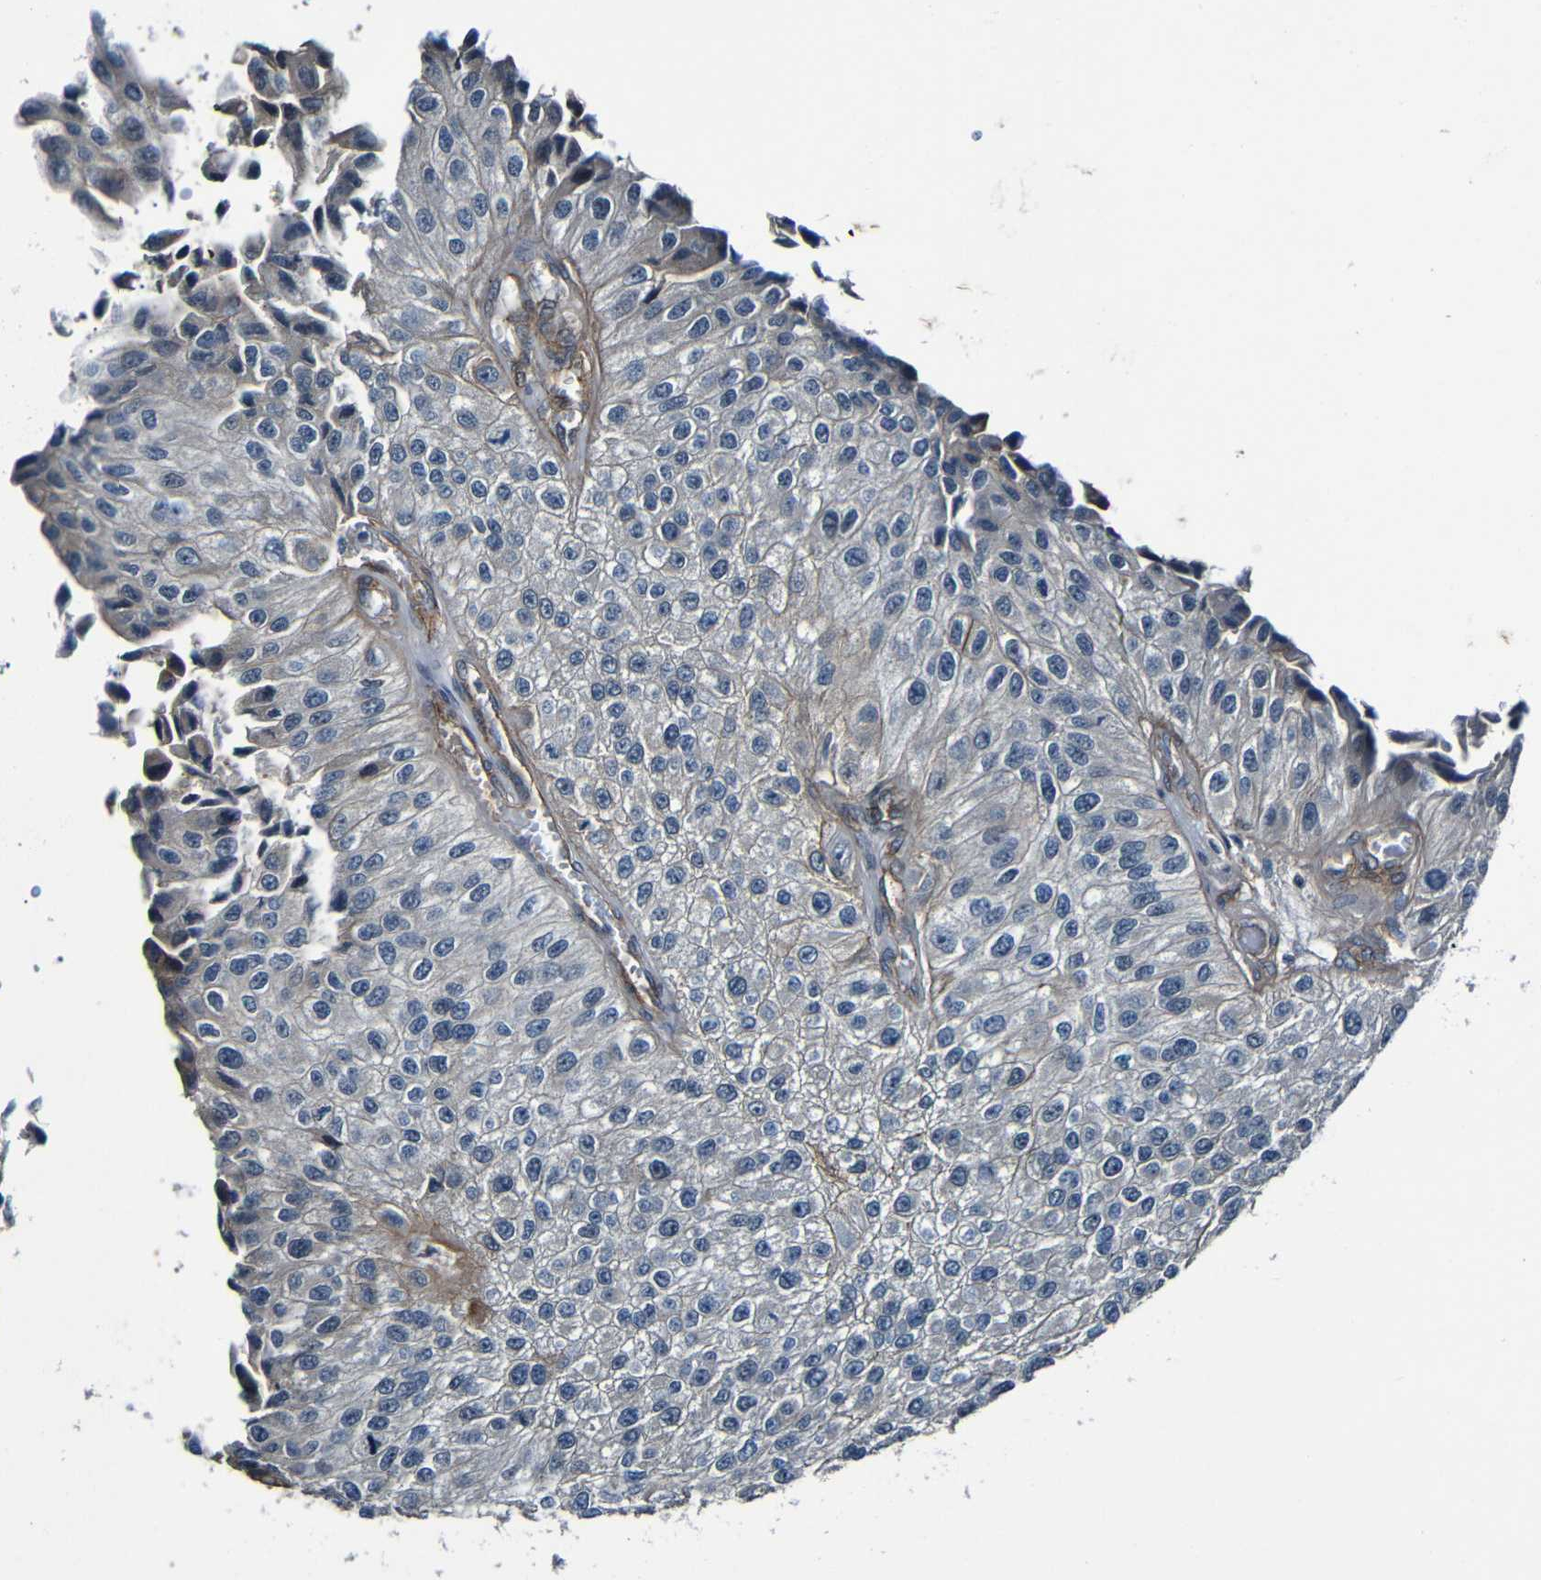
{"staining": {"intensity": "negative", "quantity": "none", "location": "none"}, "tissue": "urothelial cancer", "cell_type": "Tumor cells", "image_type": "cancer", "snomed": [{"axis": "morphology", "description": "Urothelial carcinoma, High grade"}, {"axis": "topography", "description": "Kidney"}, {"axis": "topography", "description": "Urinary bladder"}], "caption": "This is an immunohistochemistry micrograph of human urothelial cancer. There is no positivity in tumor cells.", "gene": "LGR5", "patient": {"sex": "male", "age": 77}}